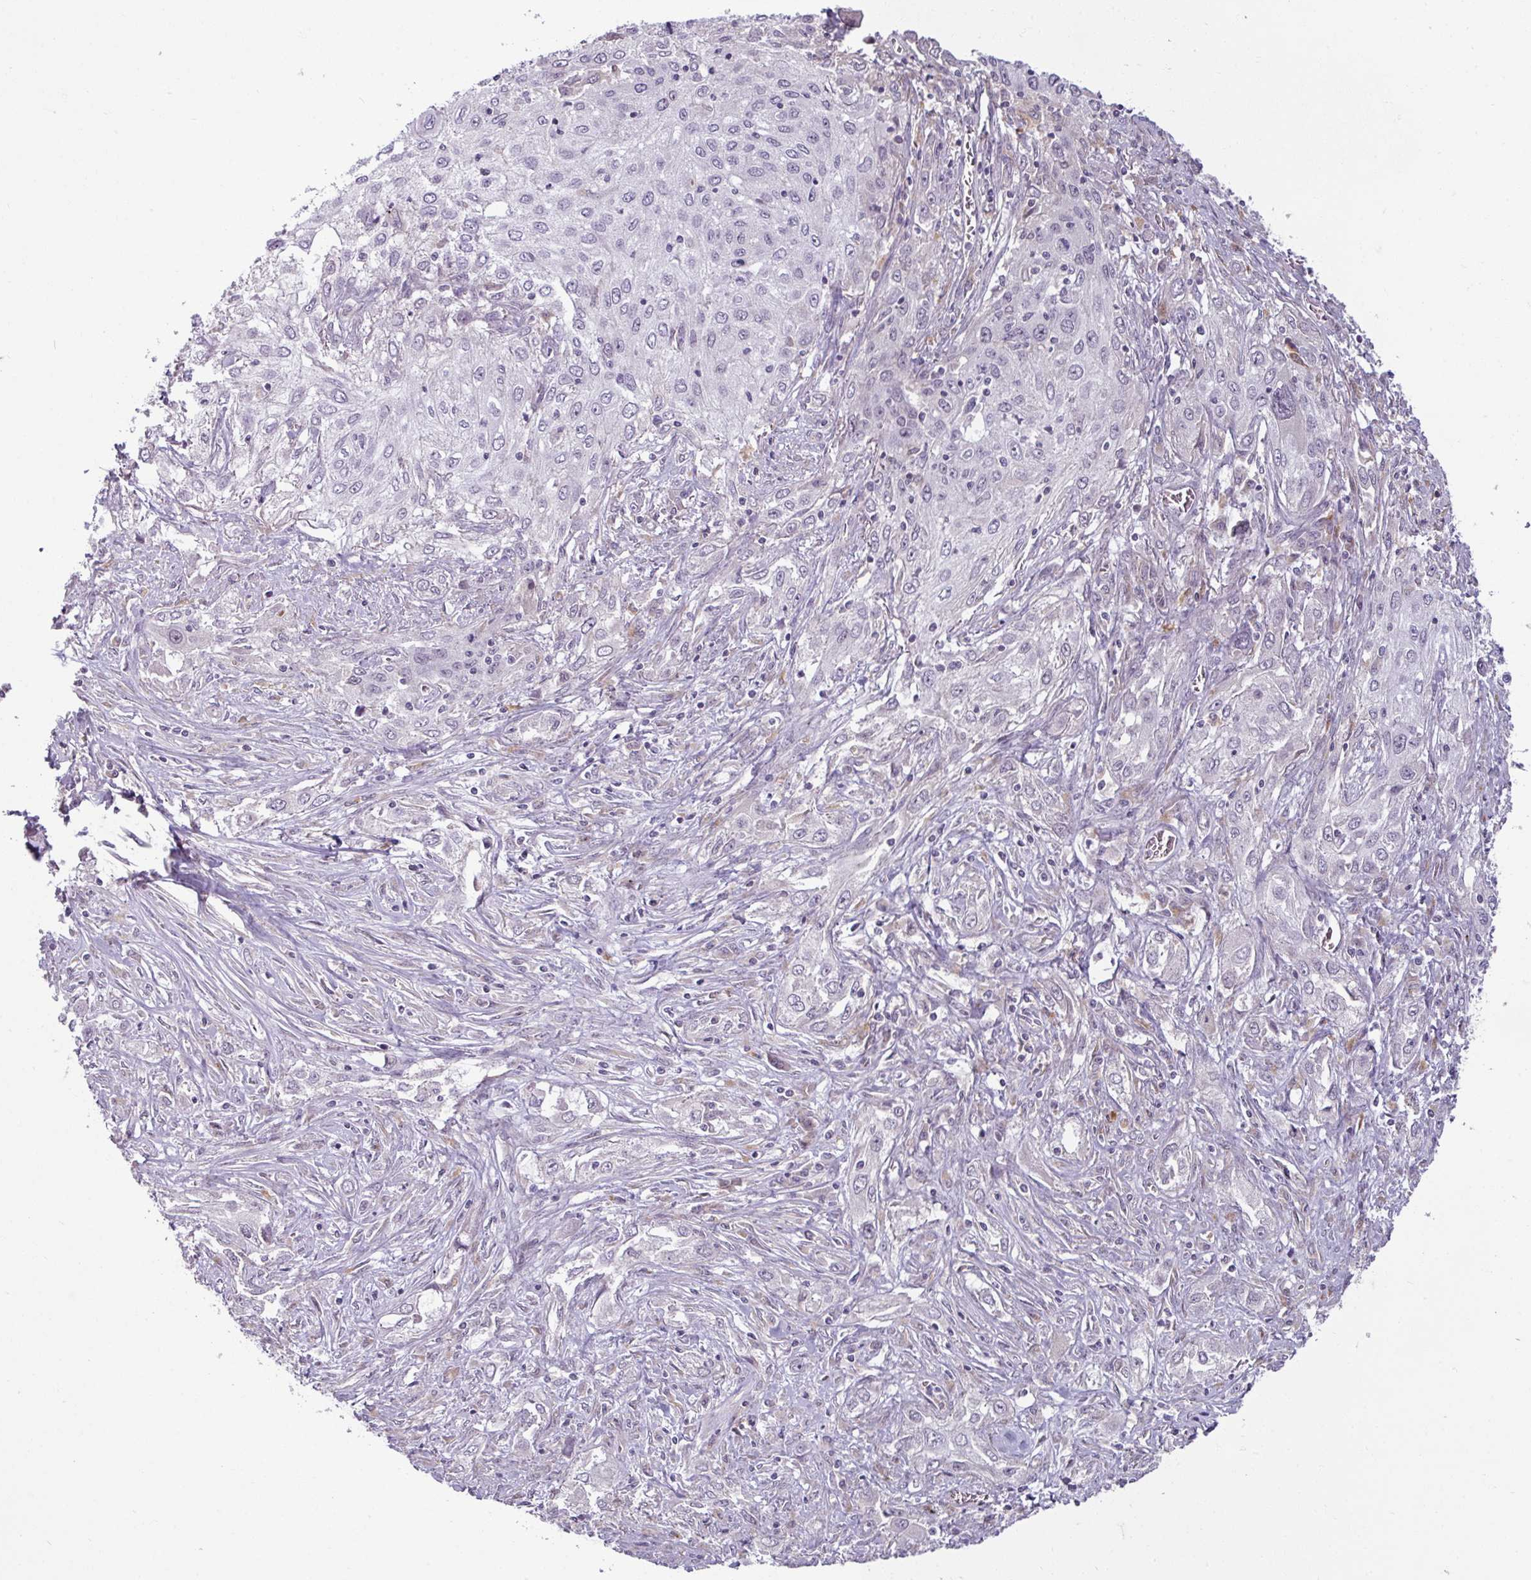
{"staining": {"intensity": "negative", "quantity": "none", "location": "none"}, "tissue": "lung cancer", "cell_type": "Tumor cells", "image_type": "cancer", "snomed": [{"axis": "morphology", "description": "Squamous cell carcinoma, NOS"}, {"axis": "topography", "description": "Lung"}], "caption": "An immunohistochemistry photomicrograph of squamous cell carcinoma (lung) is shown. There is no staining in tumor cells of squamous cell carcinoma (lung).", "gene": "UVSSA", "patient": {"sex": "female", "age": 69}}